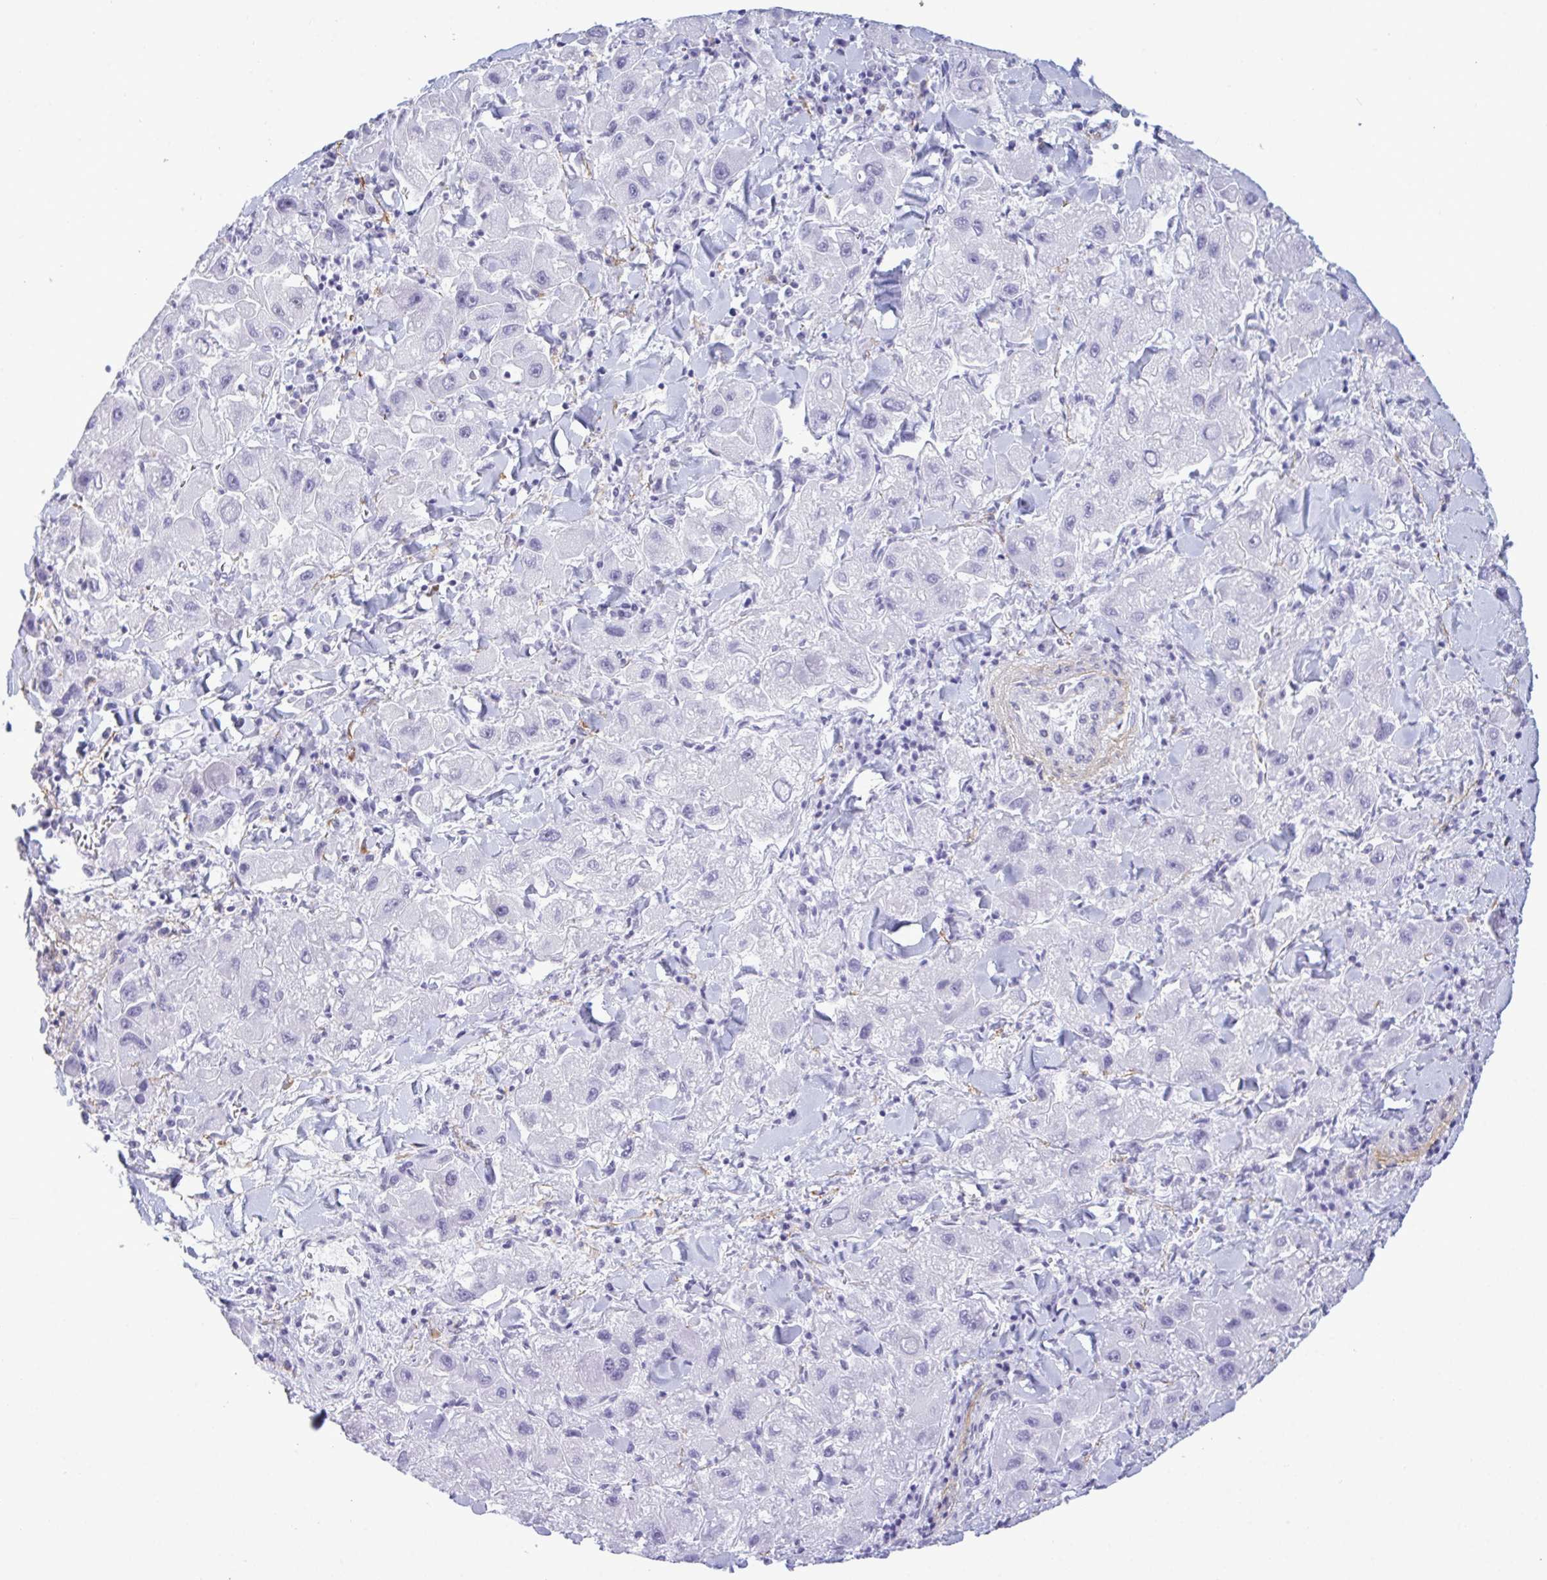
{"staining": {"intensity": "negative", "quantity": "none", "location": "none"}, "tissue": "liver cancer", "cell_type": "Tumor cells", "image_type": "cancer", "snomed": [{"axis": "morphology", "description": "Carcinoma, Hepatocellular, NOS"}, {"axis": "topography", "description": "Liver"}], "caption": "Tumor cells show no significant protein expression in hepatocellular carcinoma (liver).", "gene": "ELN", "patient": {"sex": "male", "age": 24}}